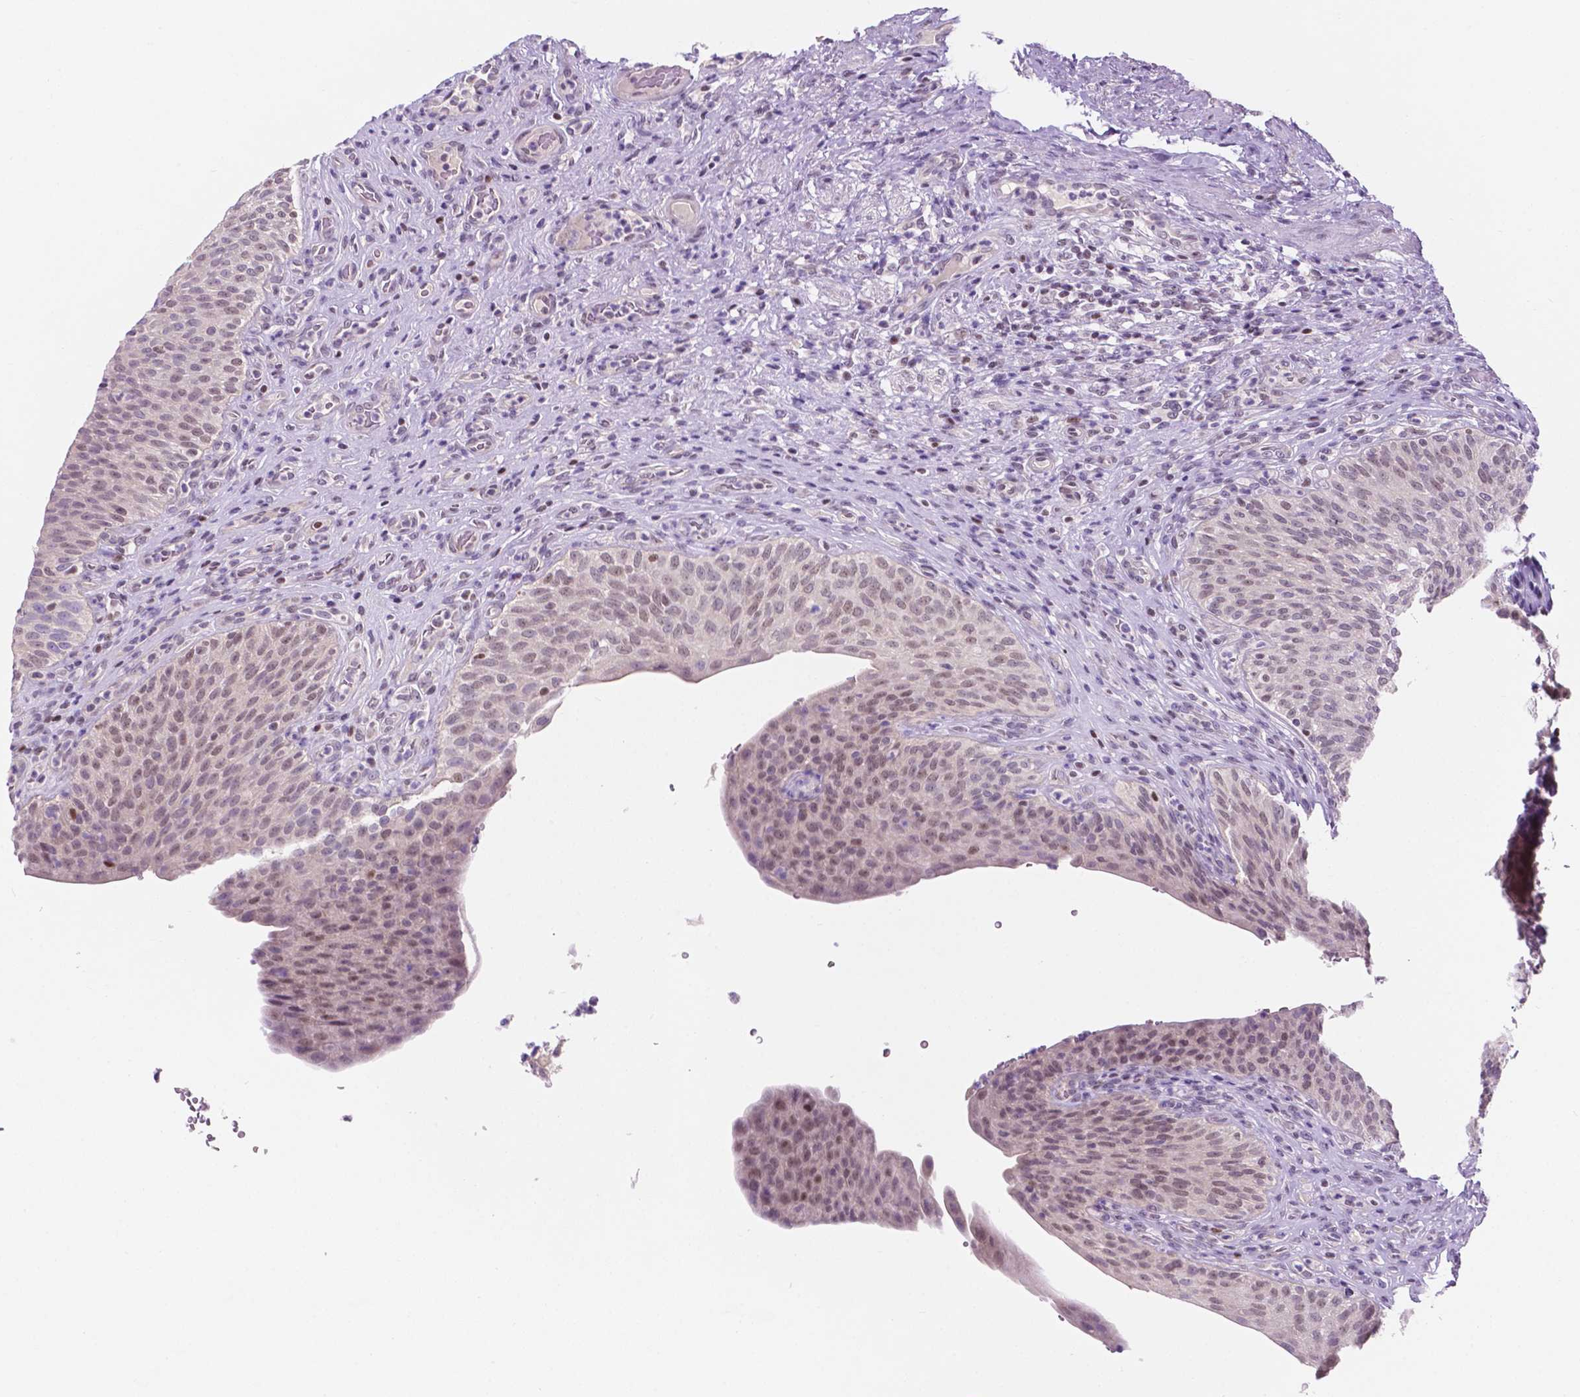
{"staining": {"intensity": "weak", "quantity": "25%-75%", "location": "nuclear"}, "tissue": "urinary bladder", "cell_type": "Urothelial cells", "image_type": "normal", "snomed": [{"axis": "morphology", "description": "Normal tissue, NOS"}, {"axis": "topography", "description": "Urinary bladder"}, {"axis": "topography", "description": "Peripheral nerve tissue"}], "caption": "Immunohistochemical staining of normal urinary bladder demonstrates 25%-75% levels of weak nuclear protein expression in approximately 25%-75% of urothelial cells.", "gene": "FAM50B", "patient": {"sex": "male", "age": 66}}